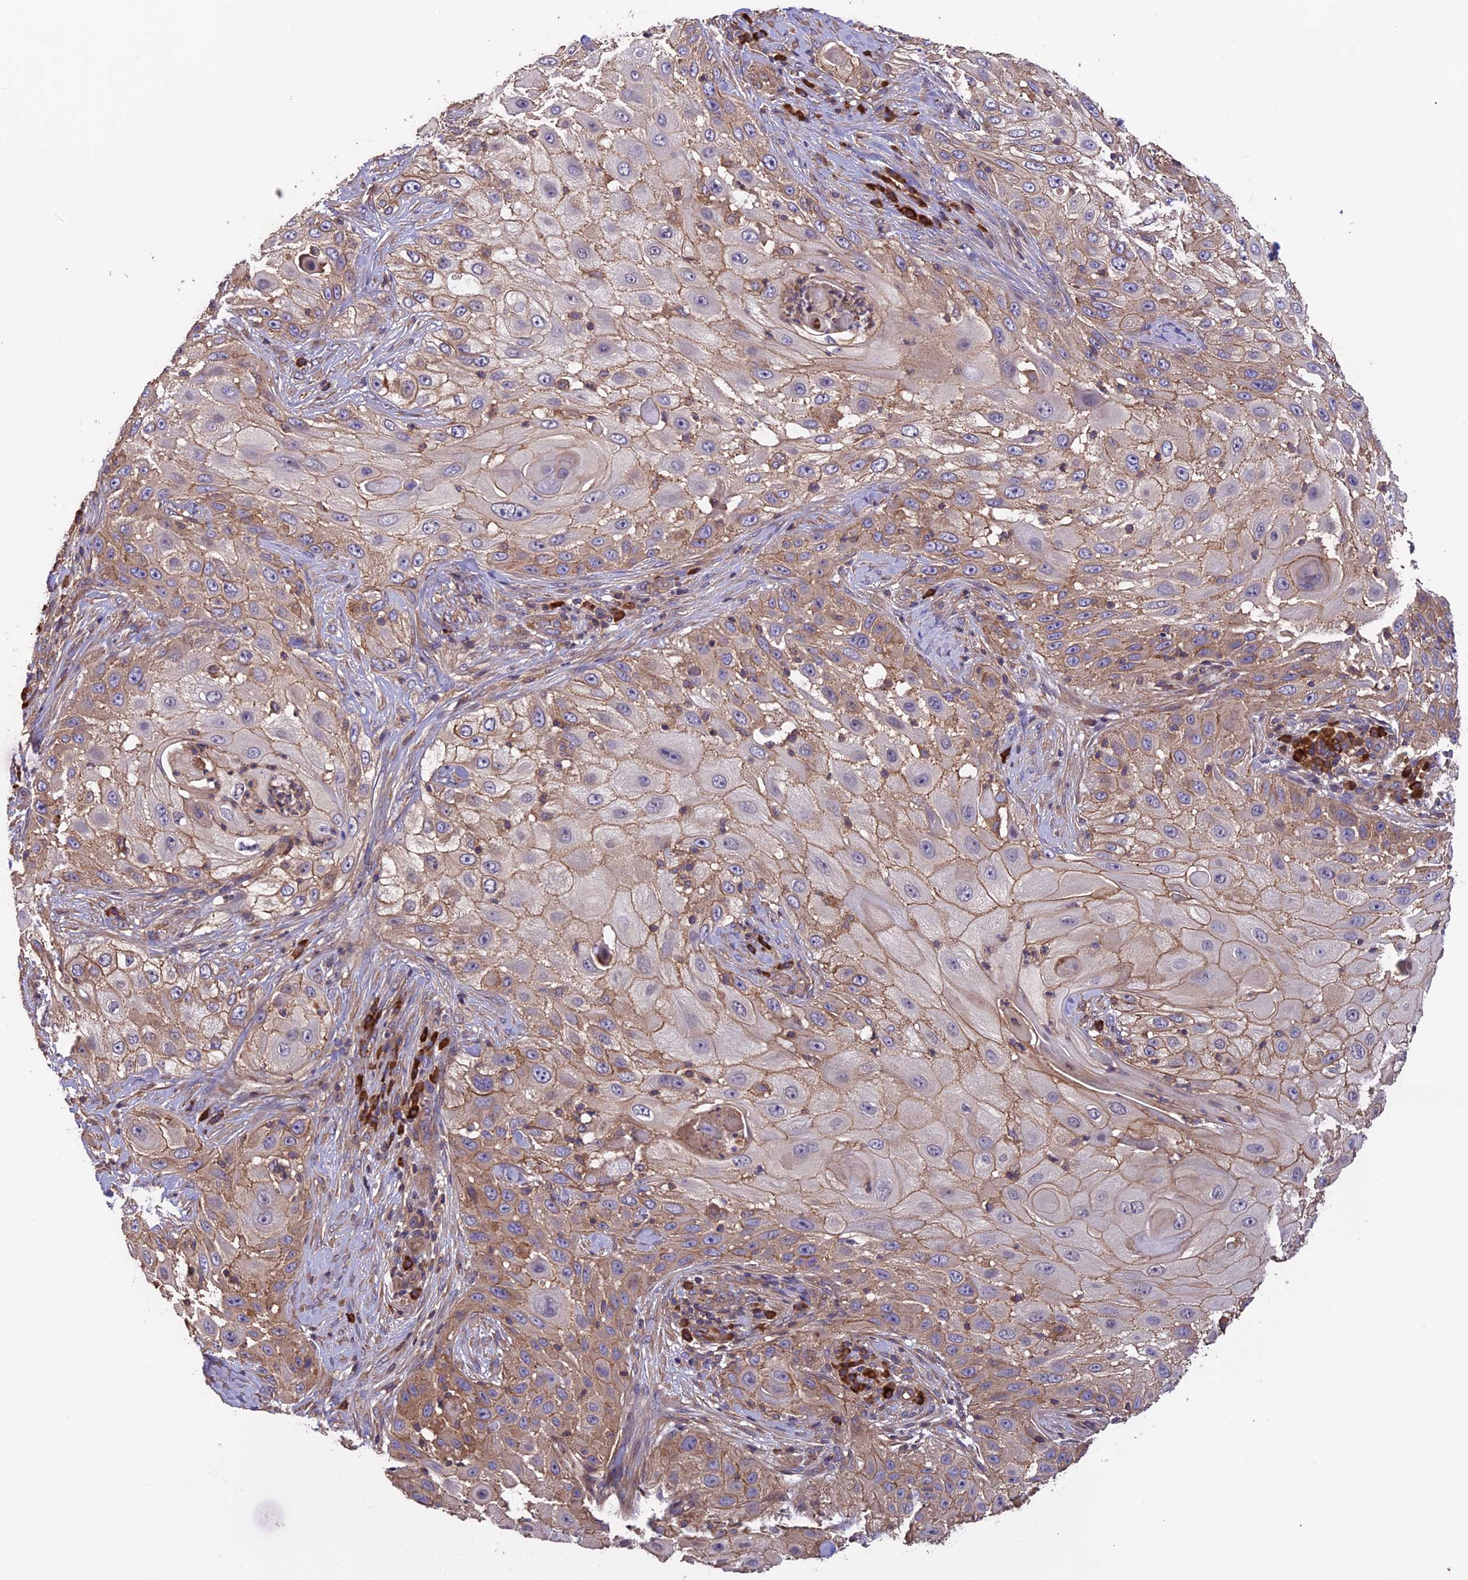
{"staining": {"intensity": "weak", "quantity": "25%-75%", "location": "cytoplasmic/membranous"}, "tissue": "skin cancer", "cell_type": "Tumor cells", "image_type": "cancer", "snomed": [{"axis": "morphology", "description": "Squamous cell carcinoma, NOS"}, {"axis": "topography", "description": "Skin"}], "caption": "Immunohistochemical staining of skin cancer (squamous cell carcinoma) shows weak cytoplasmic/membranous protein expression in approximately 25%-75% of tumor cells.", "gene": "GAS8", "patient": {"sex": "female", "age": 44}}